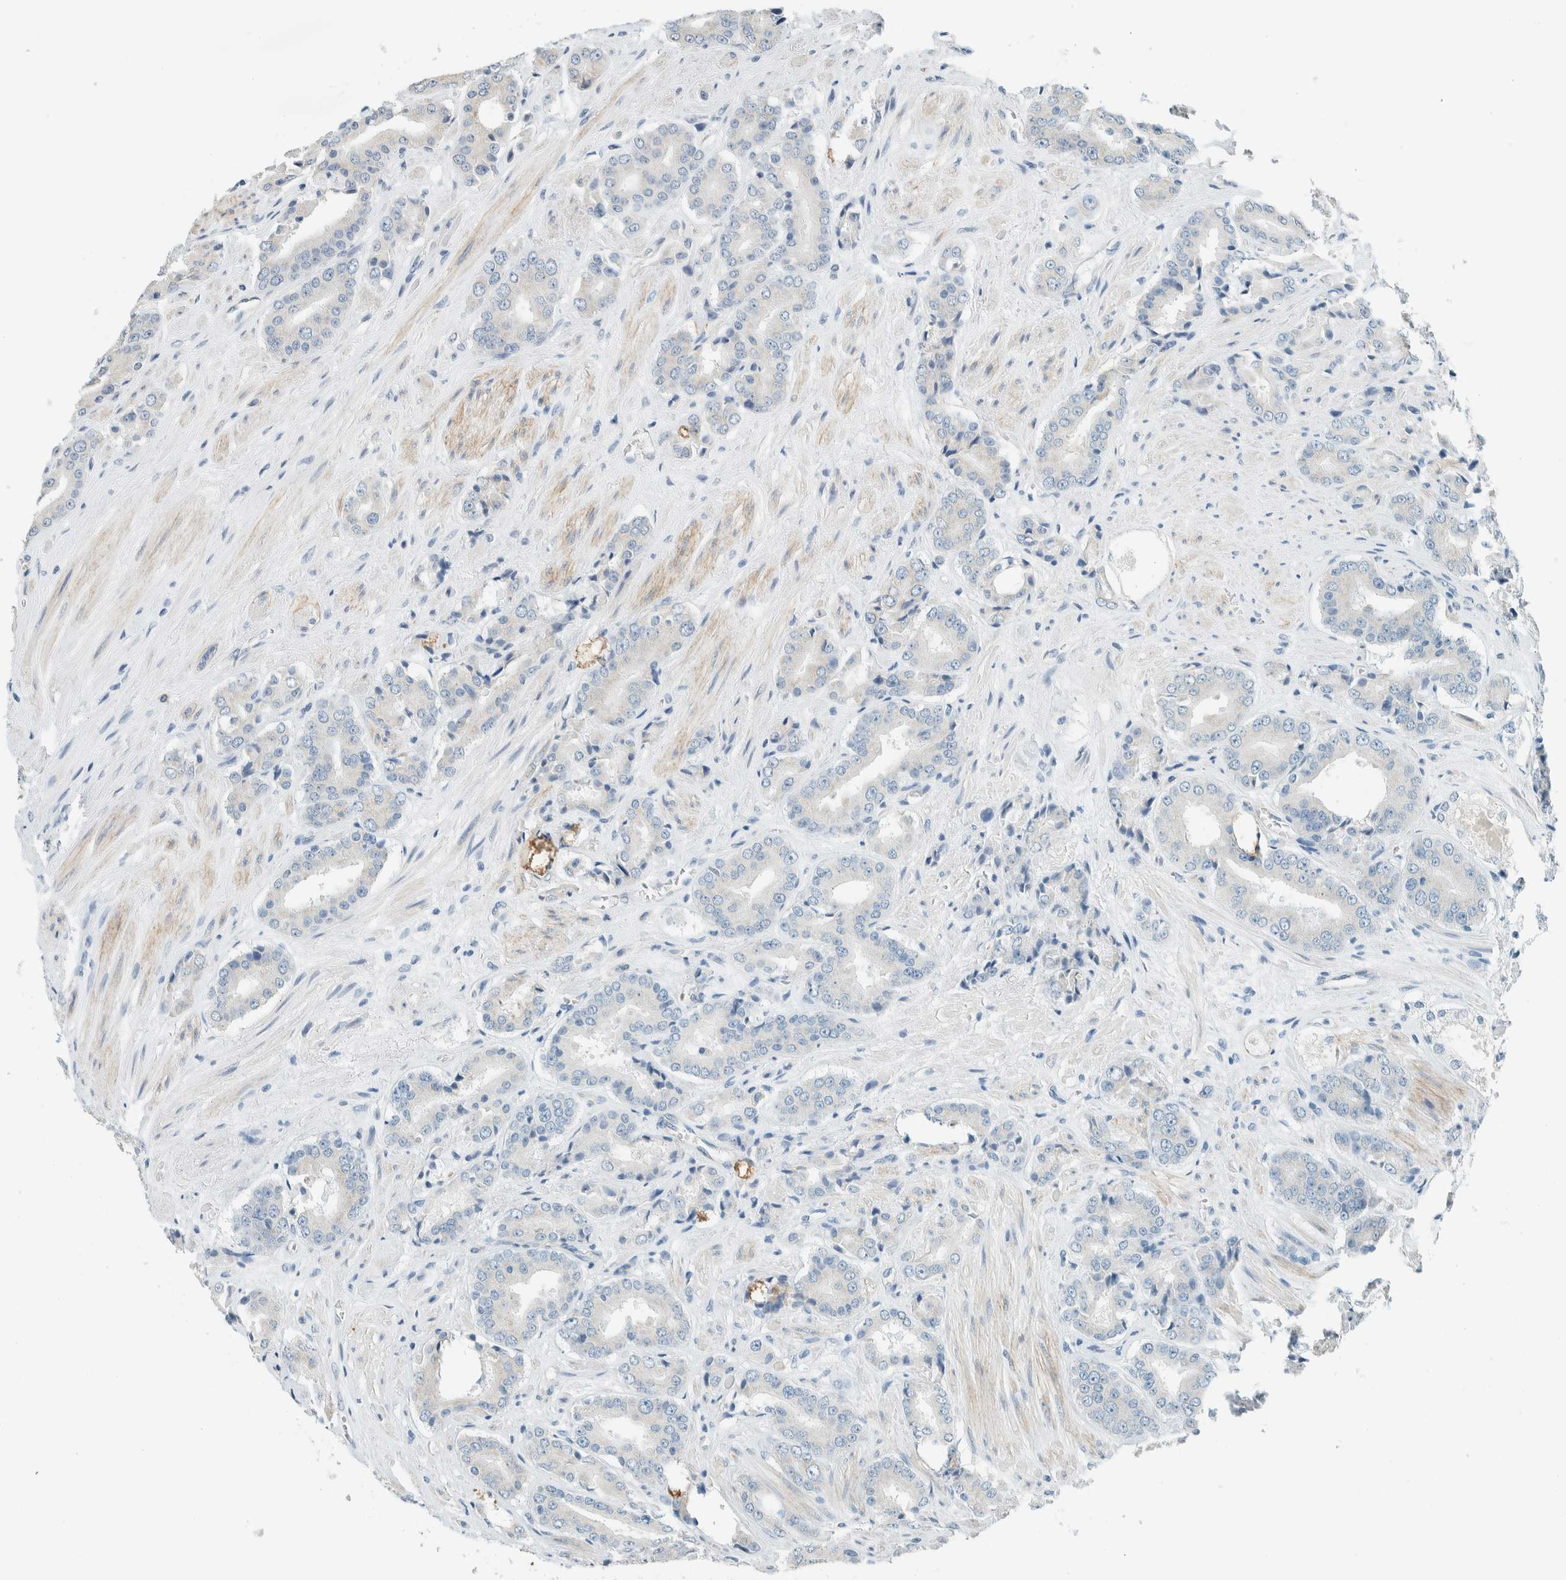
{"staining": {"intensity": "negative", "quantity": "none", "location": "none"}, "tissue": "prostate cancer", "cell_type": "Tumor cells", "image_type": "cancer", "snomed": [{"axis": "morphology", "description": "Adenocarcinoma, High grade"}, {"axis": "topography", "description": "Prostate"}], "caption": "The immunohistochemistry (IHC) image has no significant expression in tumor cells of prostate cancer tissue. (DAB (3,3'-diaminobenzidine) immunohistochemistry (IHC) visualized using brightfield microscopy, high magnification).", "gene": "SLFN12", "patient": {"sex": "male", "age": 71}}